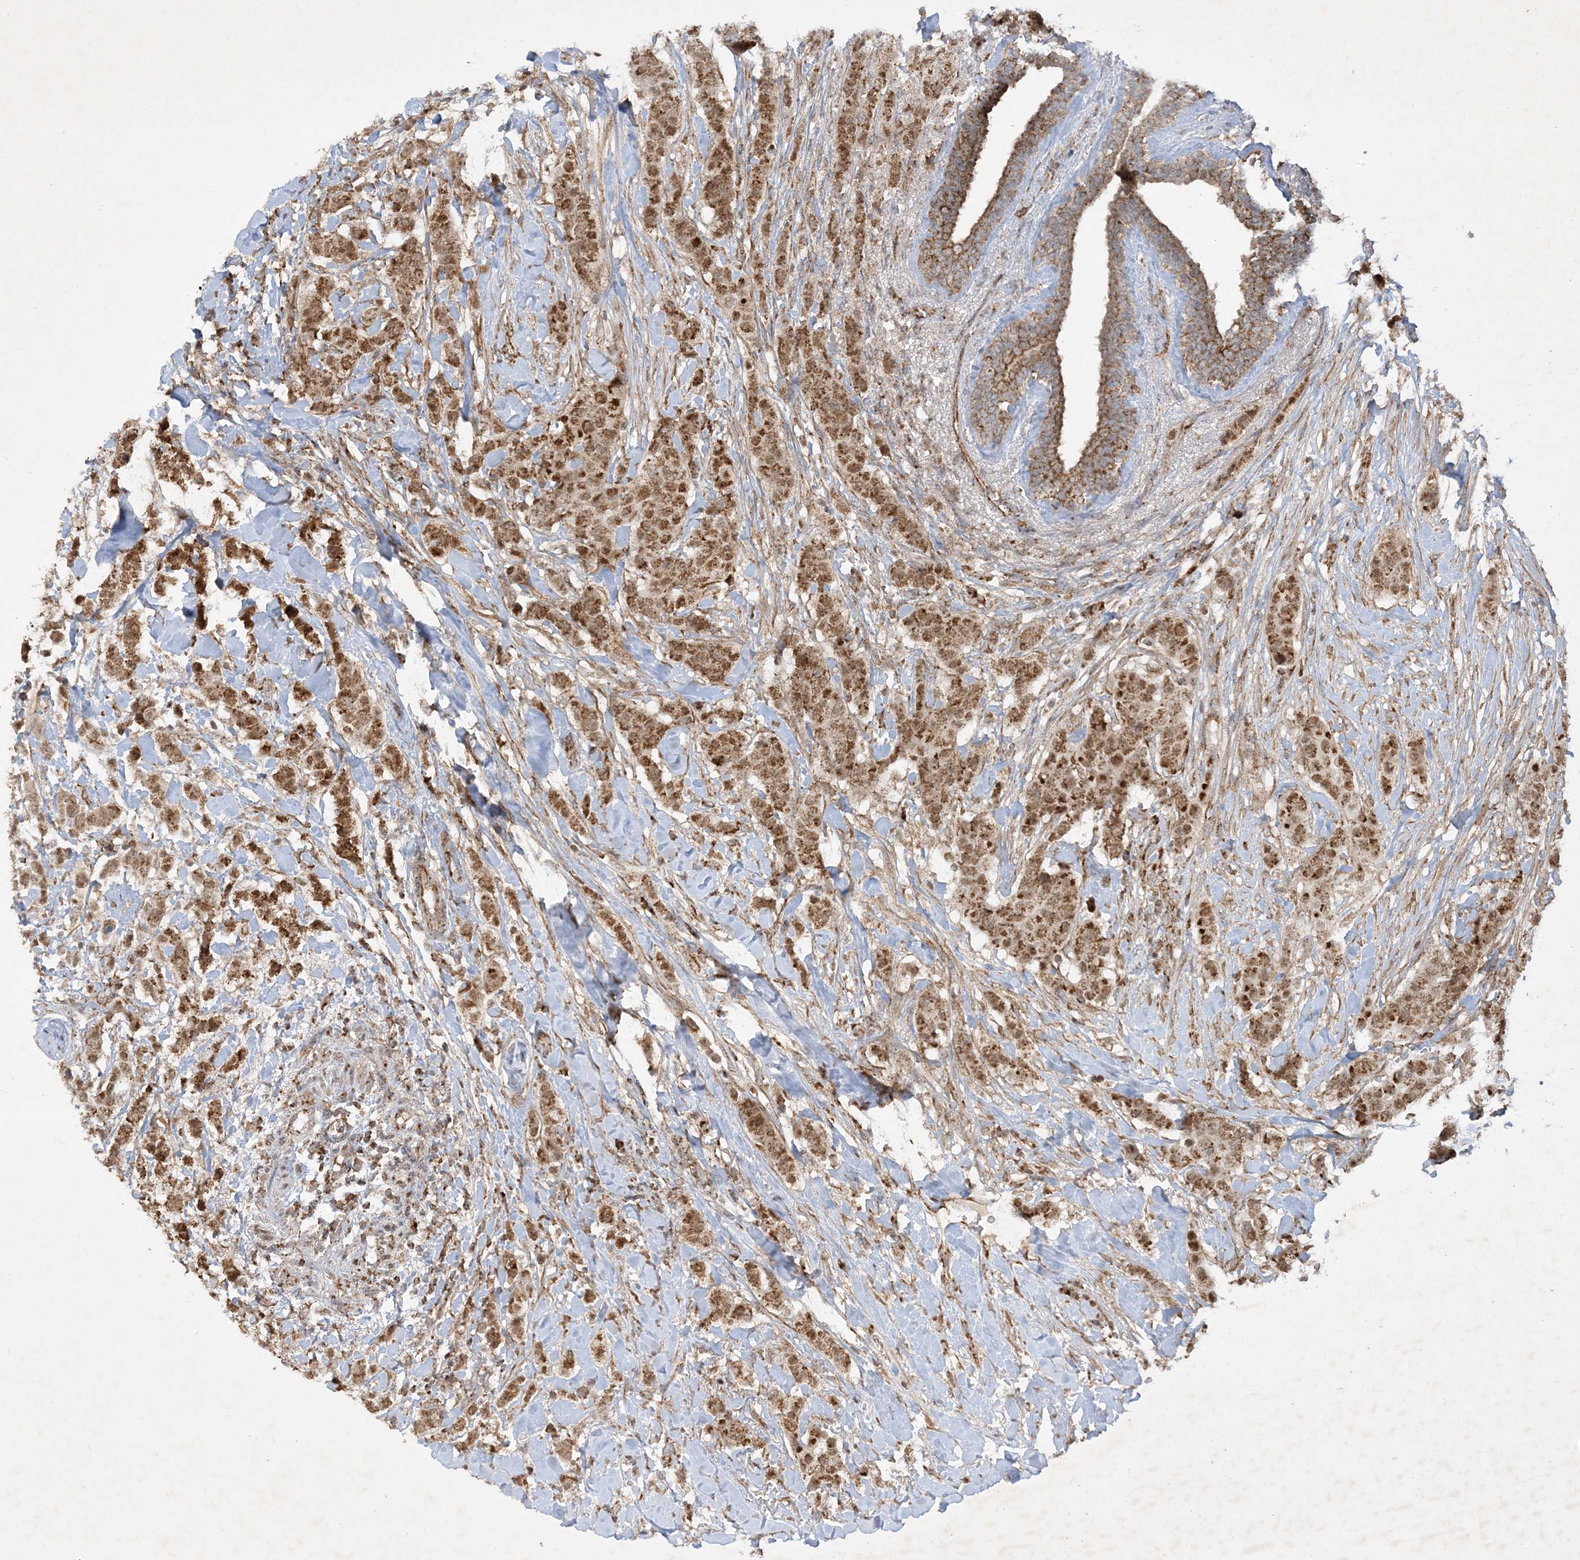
{"staining": {"intensity": "strong", "quantity": ">75%", "location": "cytoplasmic/membranous,nuclear"}, "tissue": "breast cancer", "cell_type": "Tumor cells", "image_type": "cancer", "snomed": [{"axis": "morphology", "description": "Duct carcinoma"}, {"axis": "topography", "description": "Breast"}], "caption": "This is a micrograph of immunohistochemistry staining of intraductal carcinoma (breast), which shows strong expression in the cytoplasmic/membranous and nuclear of tumor cells.", "gene": "NDUFAF3", "patient": {"sex": "female", "age": 40}}